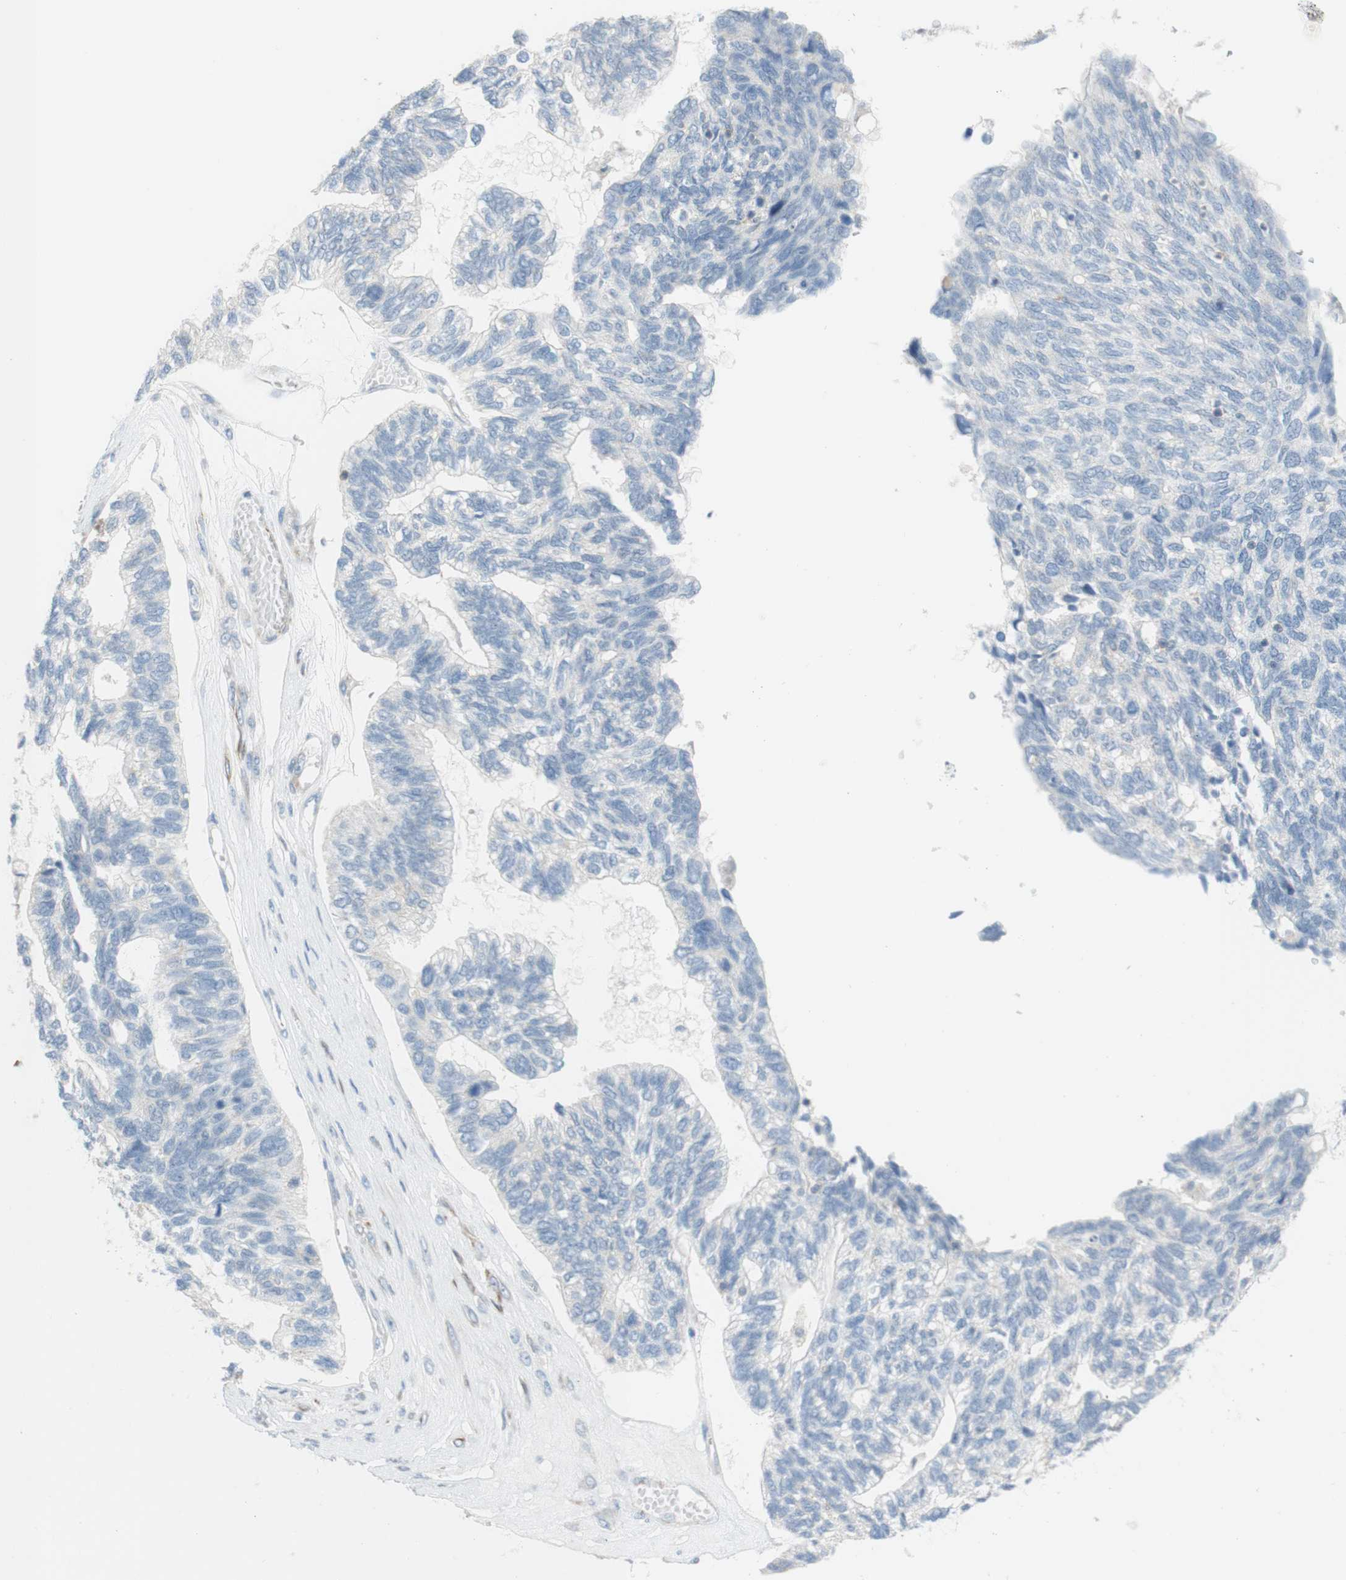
{"staining": {"intensity": "negative", "quantity": "none", "location": "none"}, "tissue": "ovarian cancer", "cell_type": "Tumor cells", "image_type": "cancer", "snomed": [{"axis": "morphology", "description": "Cystadenocarcinoma, serous, NOS"}, {"axis": "topography", "description": "Ovary"}], "caption": "Ovarian cancer stained for a protein using immunohistochemistry (IHC) displays no positivity tumor cells.", "gene": "POU2AF1", "patient": {"sex": "female", "age": 79}}